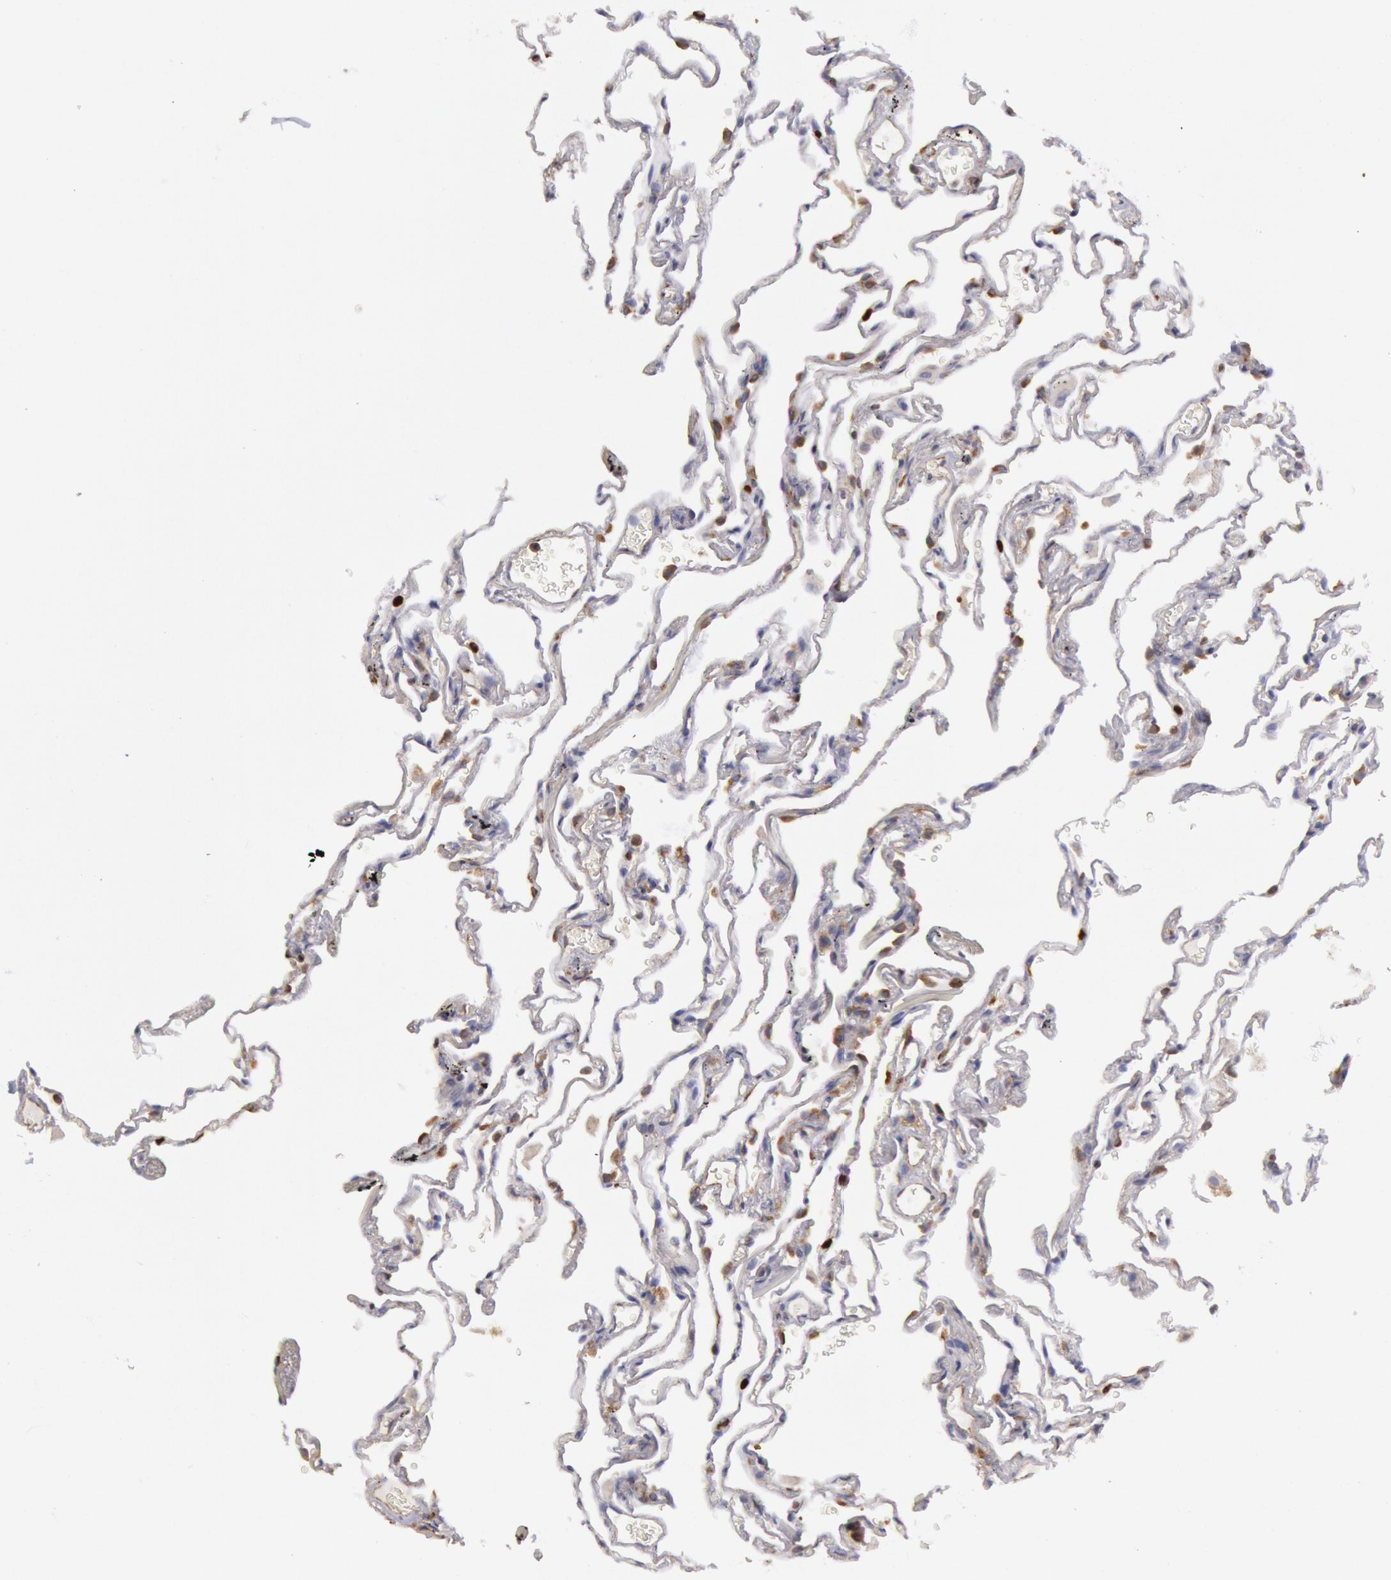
{"staining": {"intensity": "moderate", "quantity": "25%-75%", "location": "cytoplasmic/membranous"}, "tissue": "lung", "cell_type": "Alveolar cells", "image_type": "normal", "snomed": [{"axis": "morphology", "description": "Normal tissue, NOS"}, {"axis": "morphology", "description": "Inflammation, NOS"}, {"axis": "topography", "description": "Lung"}], "caption": "Lung stained with immunohistochemistry displays moderate cytoplasmic/membranous staining in about 25%-75% of alveolar cells.", "gene": "RAB27A", "patient": {"sex": "male", "age": 69}}